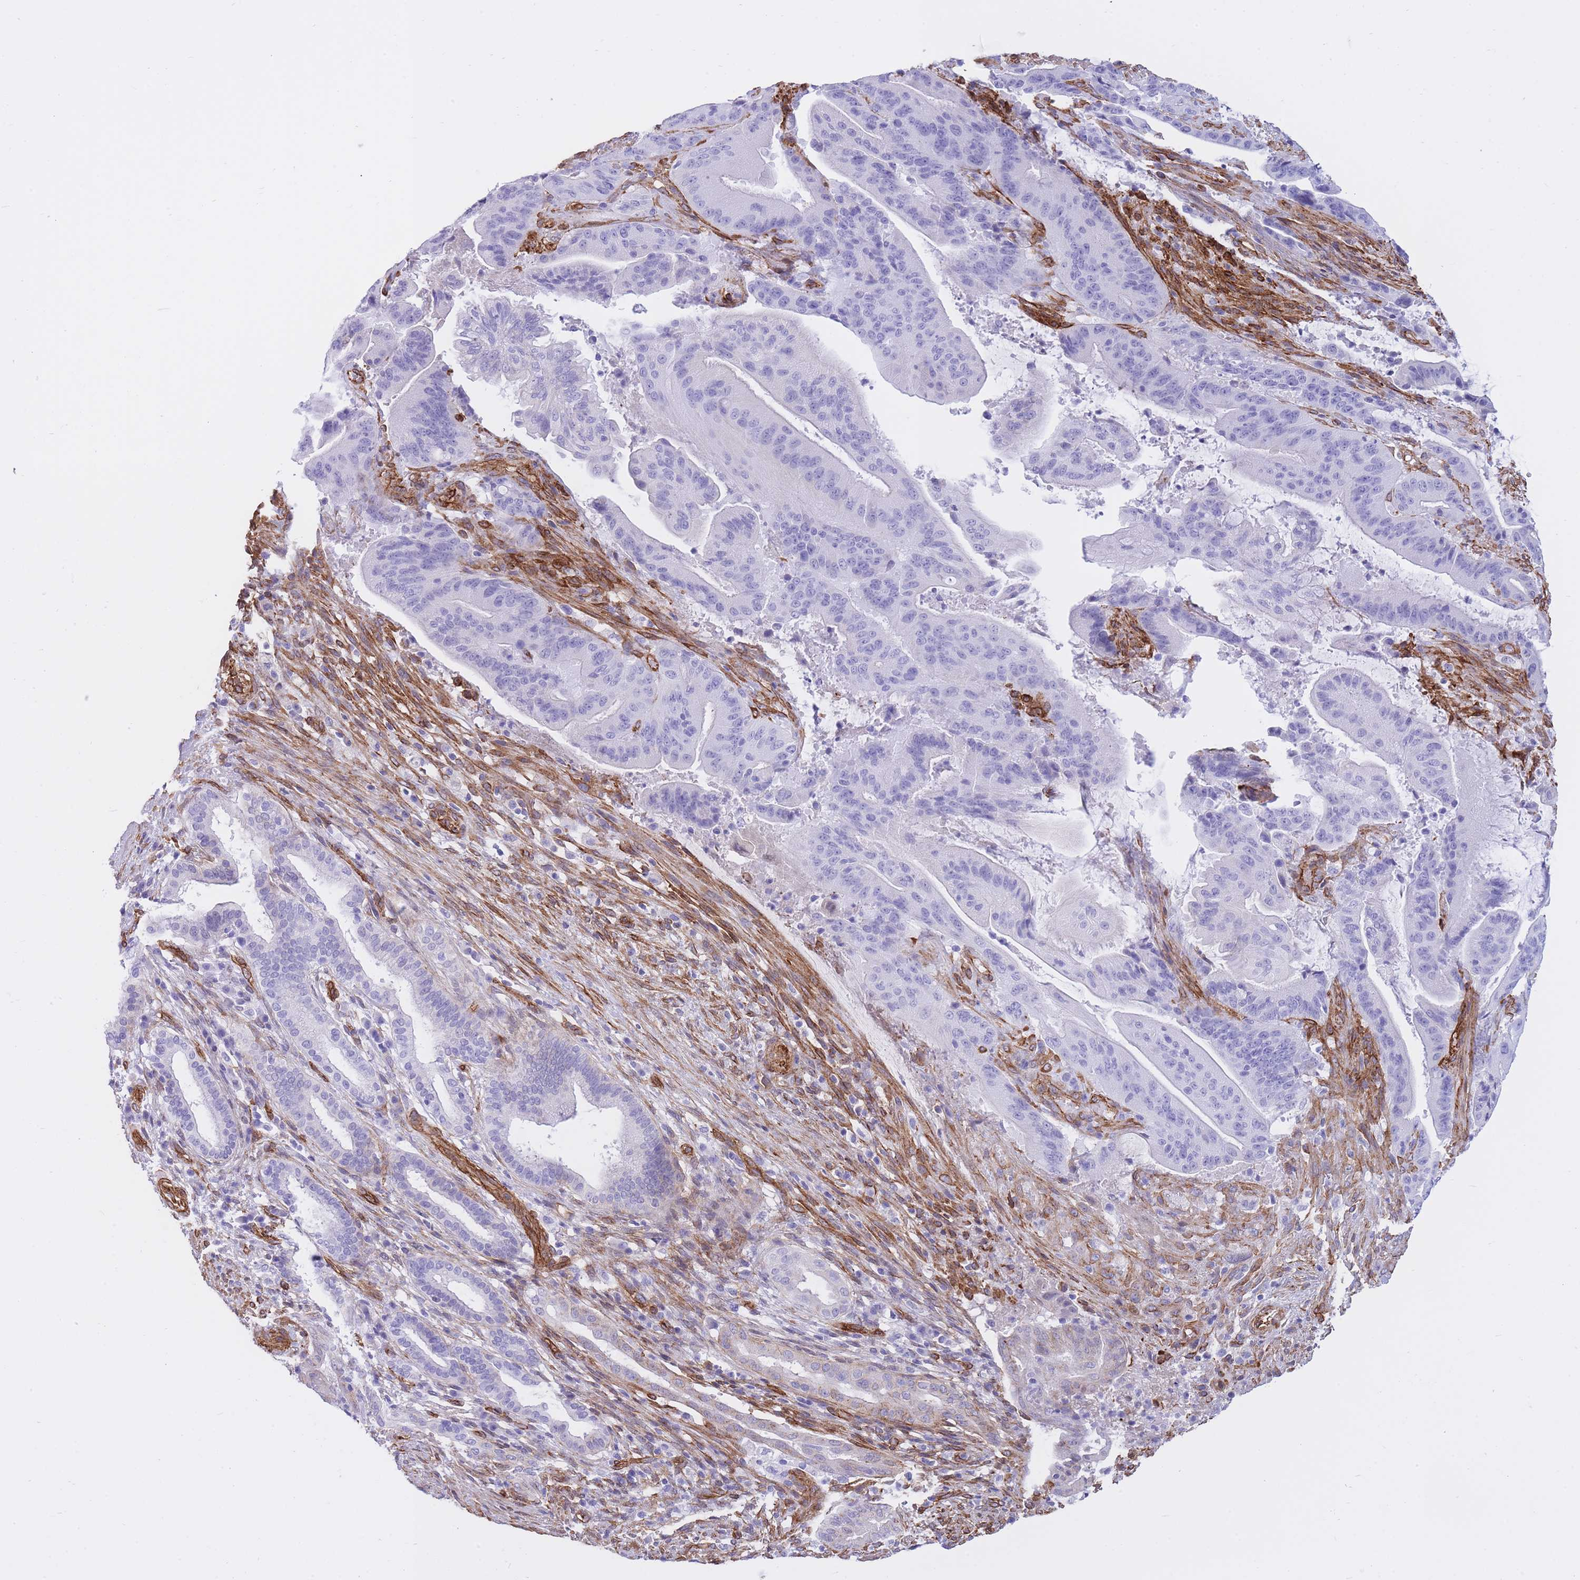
{"staining": {"intensity": "negative", "quantity": "none", "location": "none"}, "tissue": "liver cancer", "cell_type": "Tumor cells", "image_type": "cancer", "snomed": [{"axis": "morphology", "description": "Normal tissue, NOS"}, {"axis": "morphology", "description": "Cholangiocarcinoma"}, {"axis": "topography", "description": "Liver"}, {"axis": "topography", "description": "Peripheral nerve tissue"}], "caption": "Histopathology image shows no significant protein expression in tumor cells of liver cancer (cholangiocarcinoma). (Stains: DAB immunohistochemistry with hematoxylin counter stain, Microscopy: brightfield microscopy at high magnification).", "gene": "CAVIN1", "patient": {"sex": "female", "age": 73}}